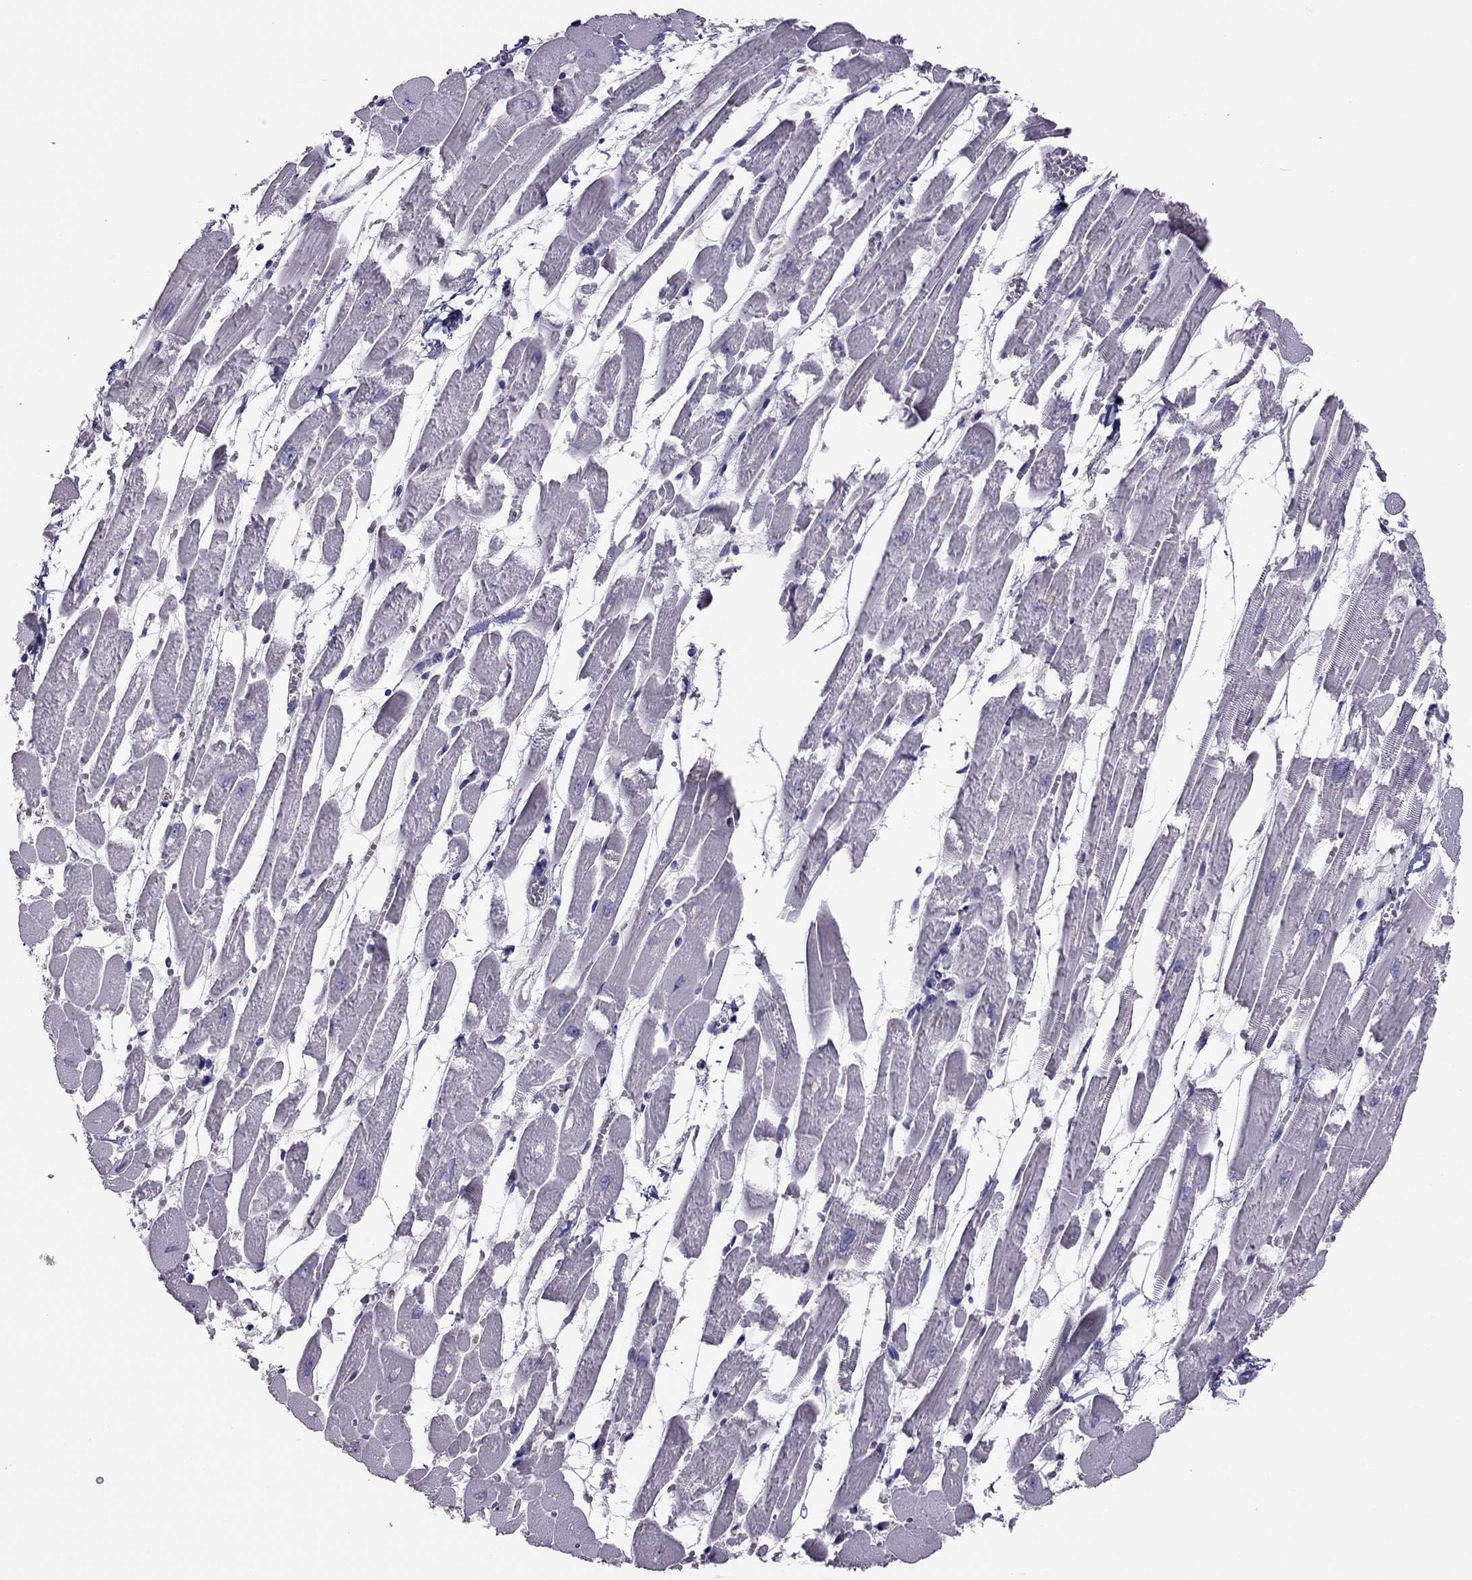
{"staining": {"intensity": "negative", "quantity": "none", "location": "none"}, "tissue": "heart muscle", "cell_type": "Cardiomyocytes", "image_type": "normal", "snomed": [{"axis": "morphology", "description": "Normal tissue, NOS"}, {"axis": "topography", "description": "Heart"}], "caption": "Immunohistochemistry of unremarkable human heart muscle exhibits no staining in cardiomyocytes. Nuclei are stained in blue.", "gene": "LRRC46", "patient": {"sex": "female", "age": 52}}